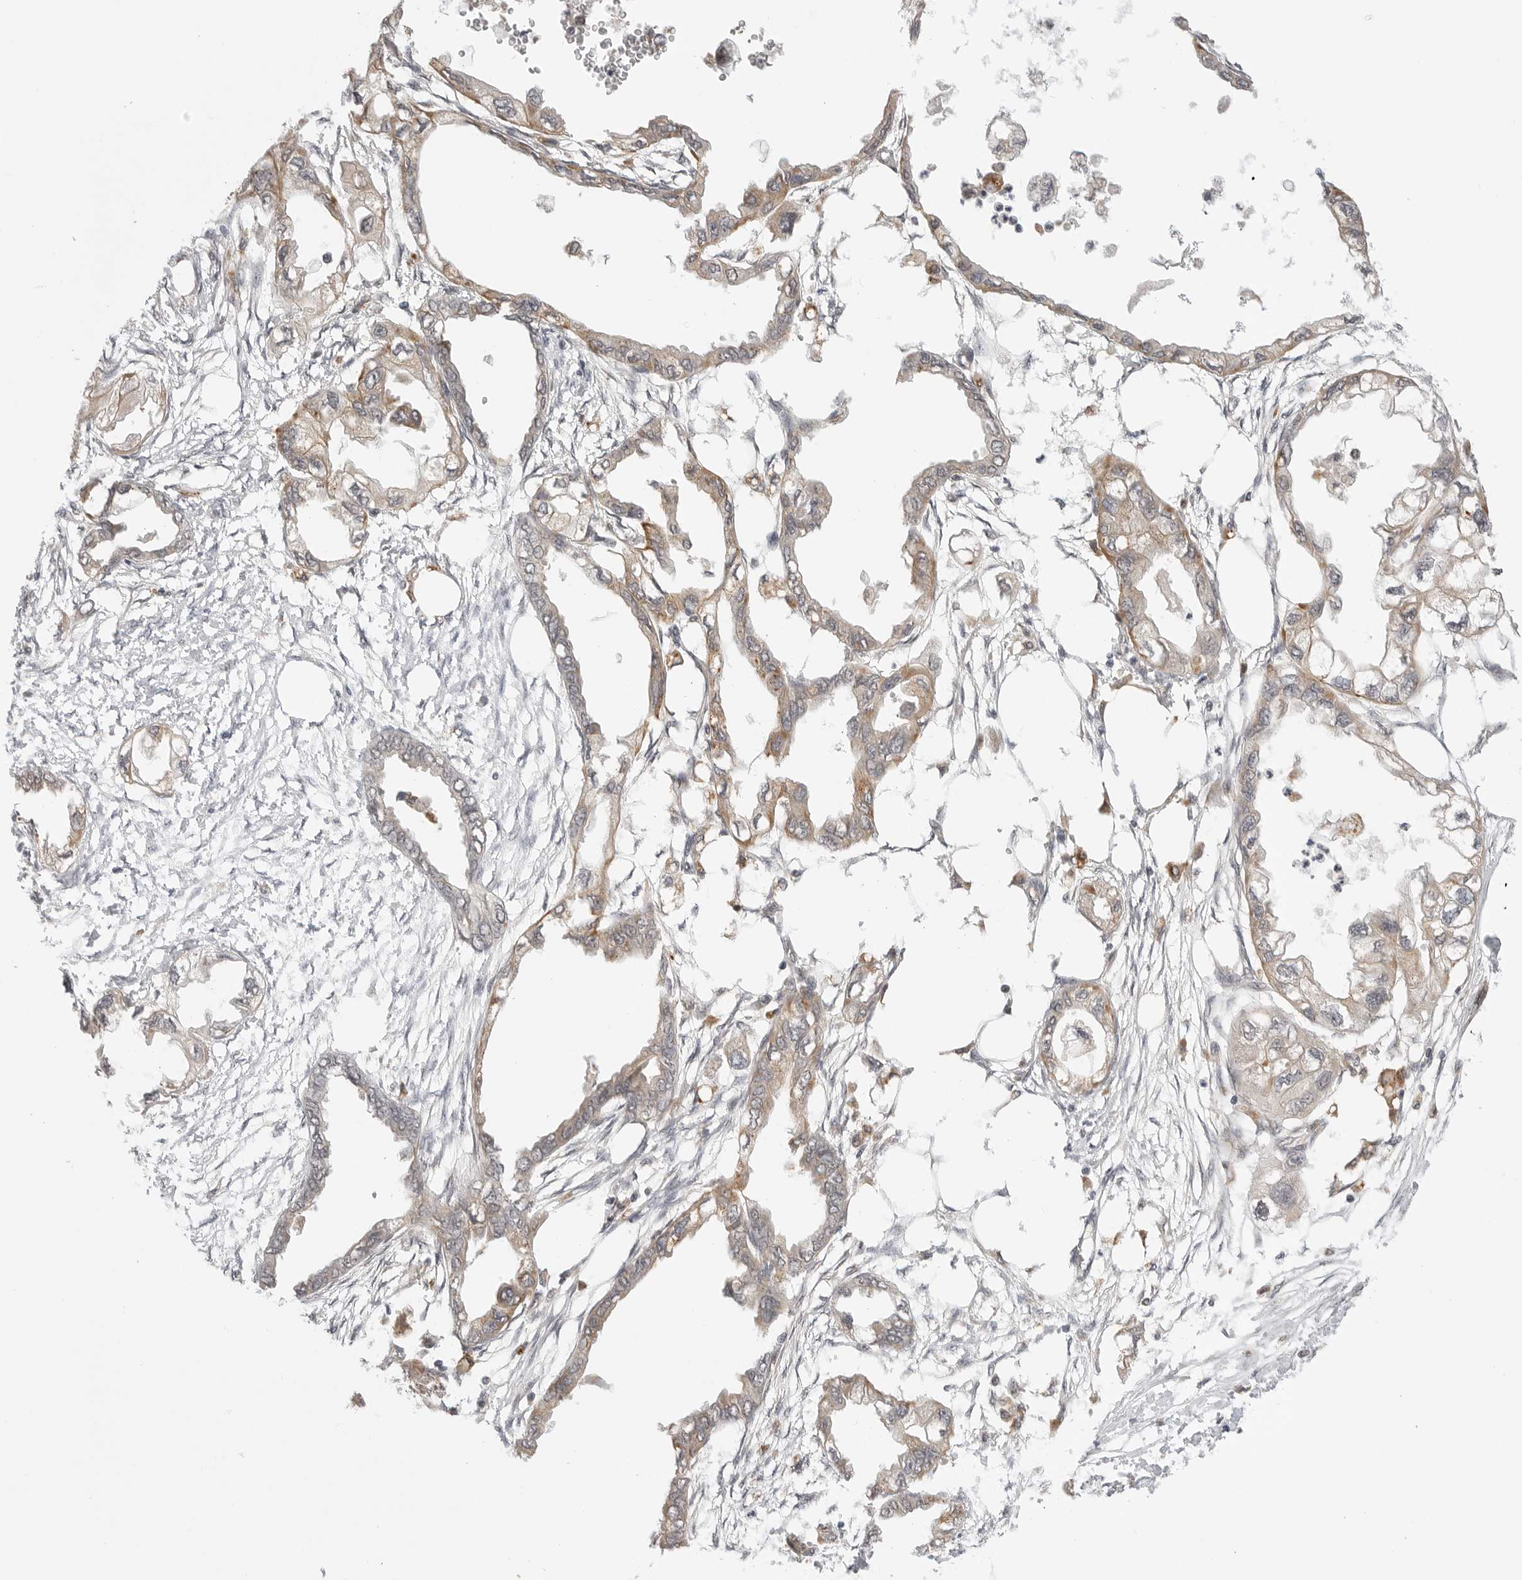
{"staining": {"intensity": "weak", "quantity": "25%-75%", "location": "cytoplasmic/membranous"}, "tissue": "endometrial cancer", "cell_type": "Tumor cells", "image_type": "cancer", "snomed": [{"axis": "morphology", "description": "Adenocarcinoma, NOS"}, {"axis": "morphology", "description": "Adenocarcinoma, metastatic, NOS"}, {"axis": "topography", "description": "Adipose tissue"}, {"axis": "topography", "description": "Endometrium"}], "caption": "A brown stain labels weak cytoplasmic/membranous expression of a protein in endometrial cancer tumor cells.", "gene": "KALRN", "patient": {"sex": "female", "age": 67}}